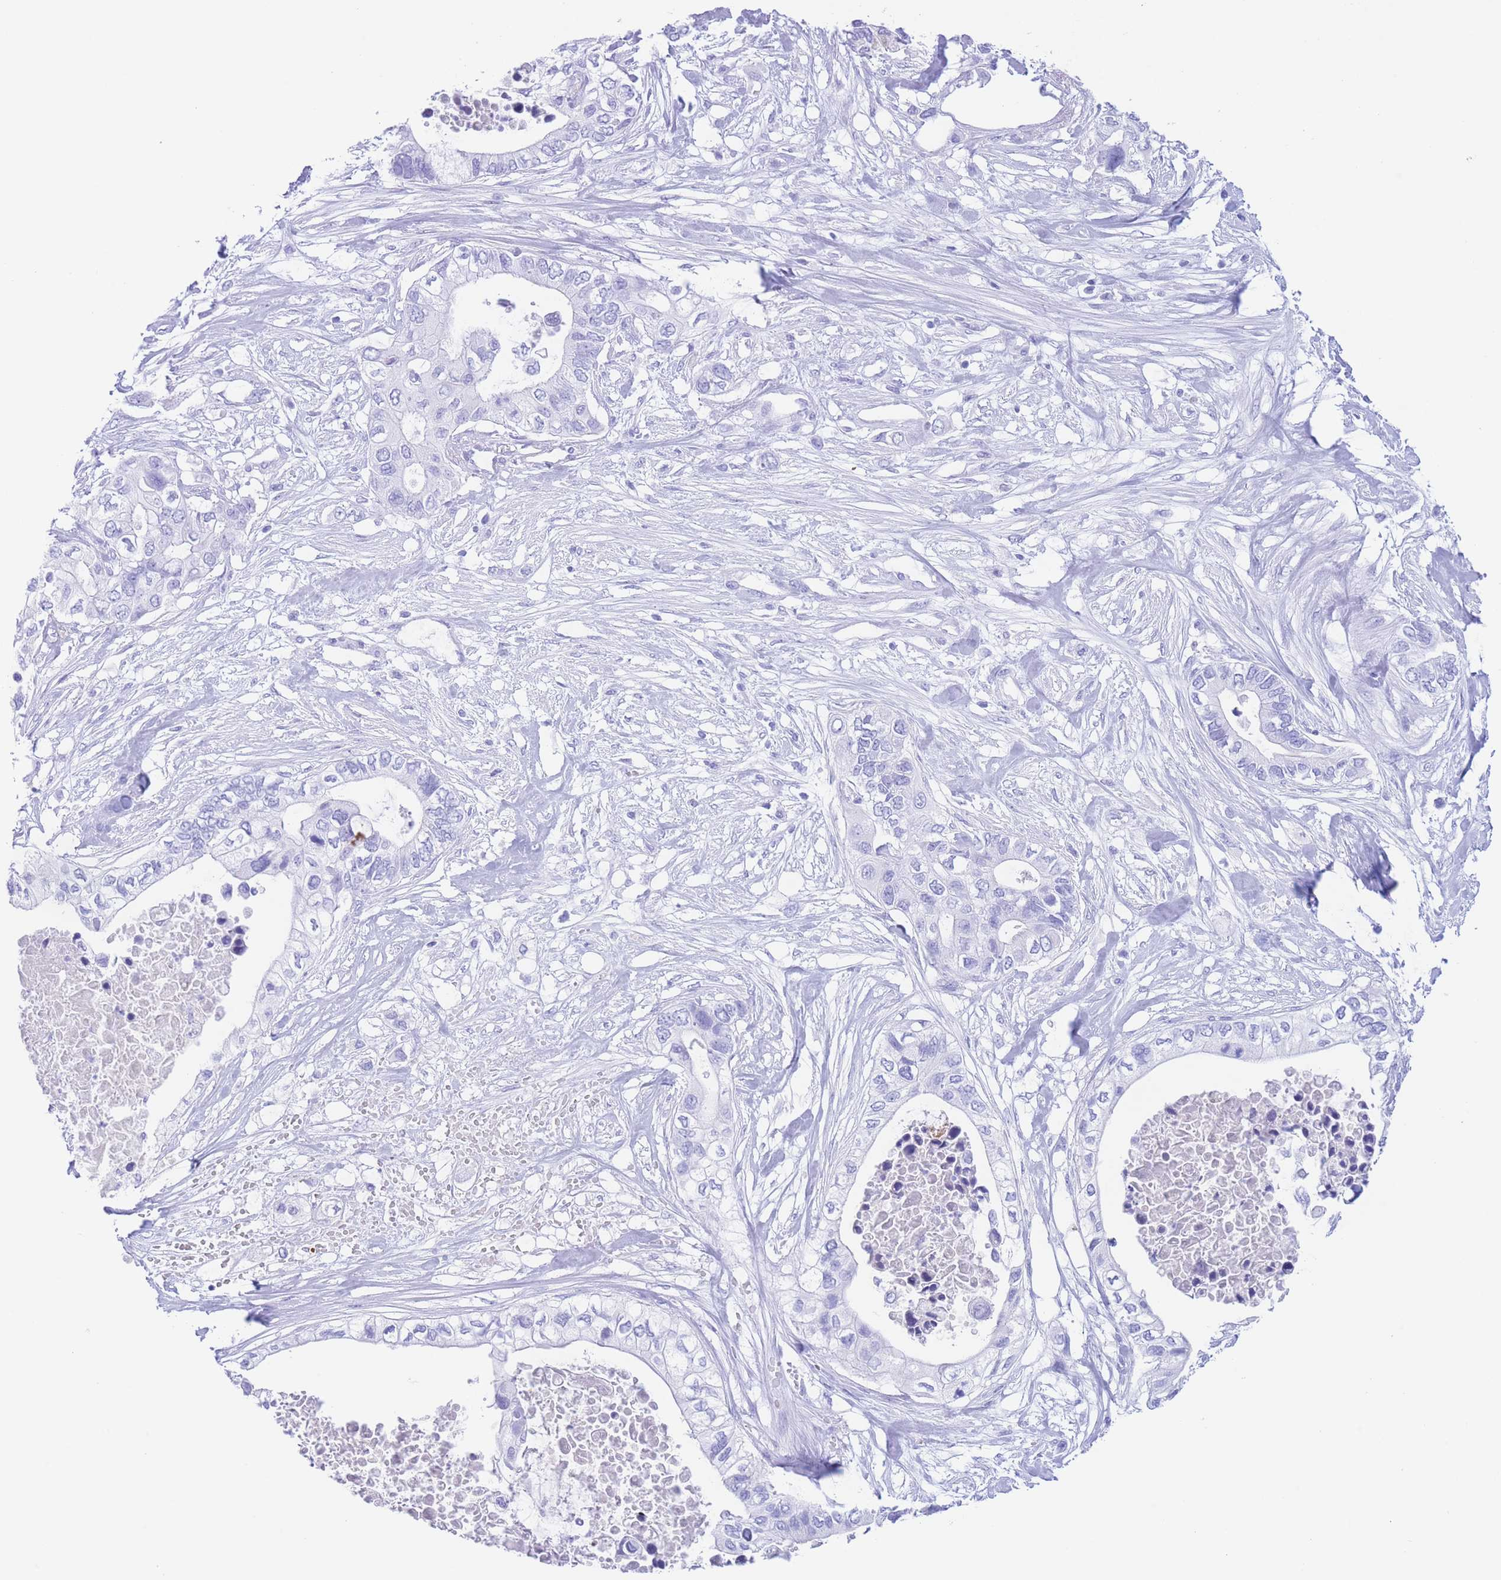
{"staining": {"intensity": "negative", "quantity": "none", "location": "none"}, "tissue": "pancreatic cancer", "cell_type": "Tumor cells", "image_type": "cancer", "snomed": [{"axis": "morphology", "description": "Adenocarcinoma, NOS"}, {"axis": "topography", "description": "Pancreas"}], "caption": "Immunohistochemistry (IHC) of pancreatic cancer (adenocarcinoma) exhibits no positivity in tumor cells. (IHC, brightfield microscopy, high magnification).", "gene": "SLCO1B3", "patient": {"sex": "female", "age": 63}}